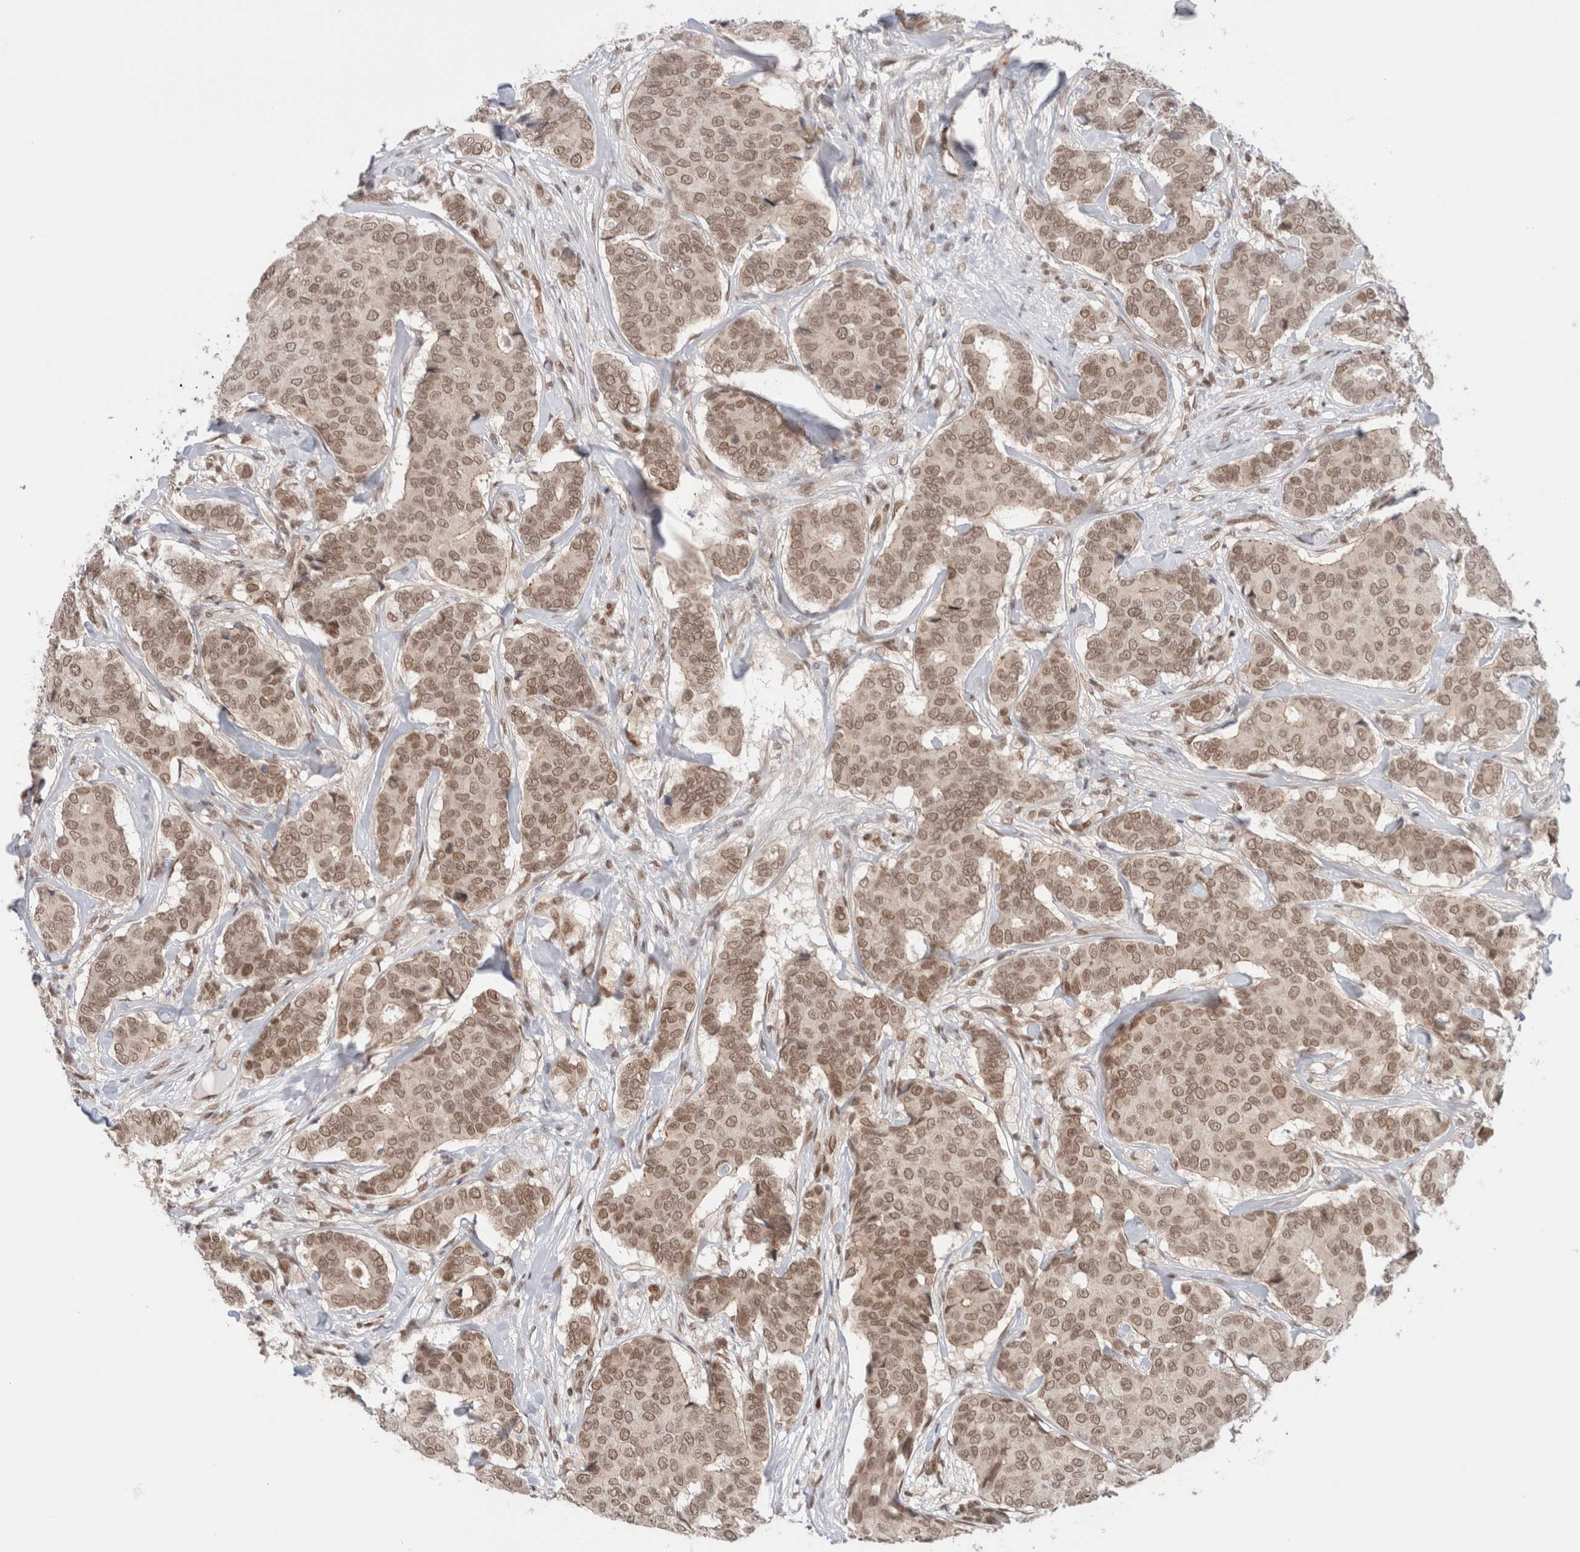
{"staining": {"intensity": "moderate", "quantity": ">75%", "location": "nuclear"}, "tissue": "breast cancer", "cell_type": "Tumor cells", "image_type": "cancer", "snomed": [{"axis": "morphology", "description": "Duct carcinoma"}, {"axis": "topography", "description": "Breast"}], "caption": "Immunohistochemistry (DAB (3,3'-diaminobenzidine)) staining of human infiltrating ductal carcinoma (breast) displays moderate nuclear protein staining in approximately >75% of tumor cells. The staining was performed using DAB (3,3'-diaminobenzidine) to visualize the protein expression in brown, while the nuclei were stained in blue with hematoxylin (Magnification: 20x).", "gene": "GATAD2A", "patient": {"sex": "female", "age": 75}}